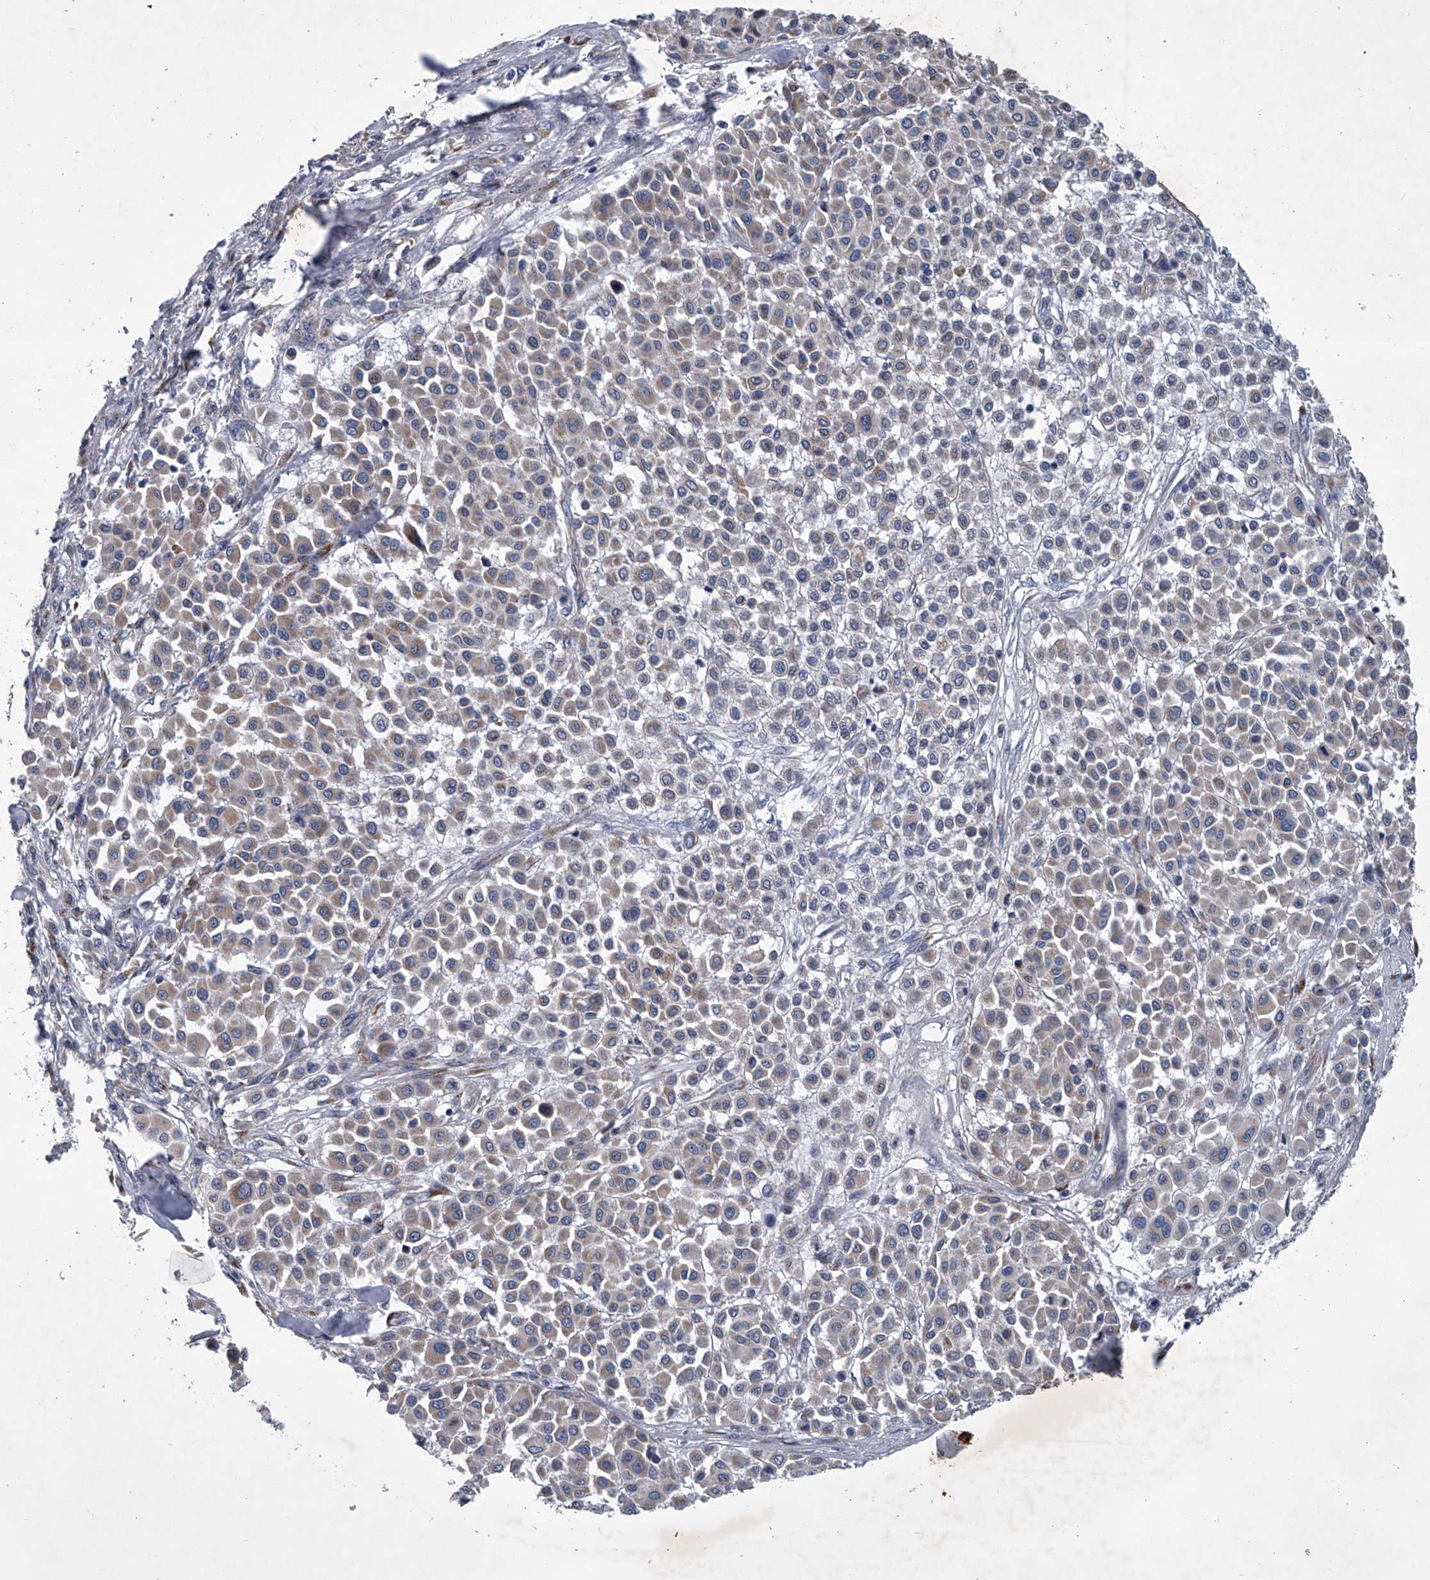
{"staining": {"intensity": "weak", "quantity": "<25%", "location": "cytoplasmic/membranous"}, "tissue": "melanoma", "cell_type": "Tumor cells", "image_type": "cancer", "snomed": [{"axis": "morphology", "description": "Malignant melanoma, Metastatic site"}, {"axis": "topography", "description": "Soft tissue"}], "caption": "Protein analysis of malignant melanoma (metastatic site) displays no significant expression in tumor cells.", "gene": "ABCG1", "patient": {"sex": "male", "age": 41}}